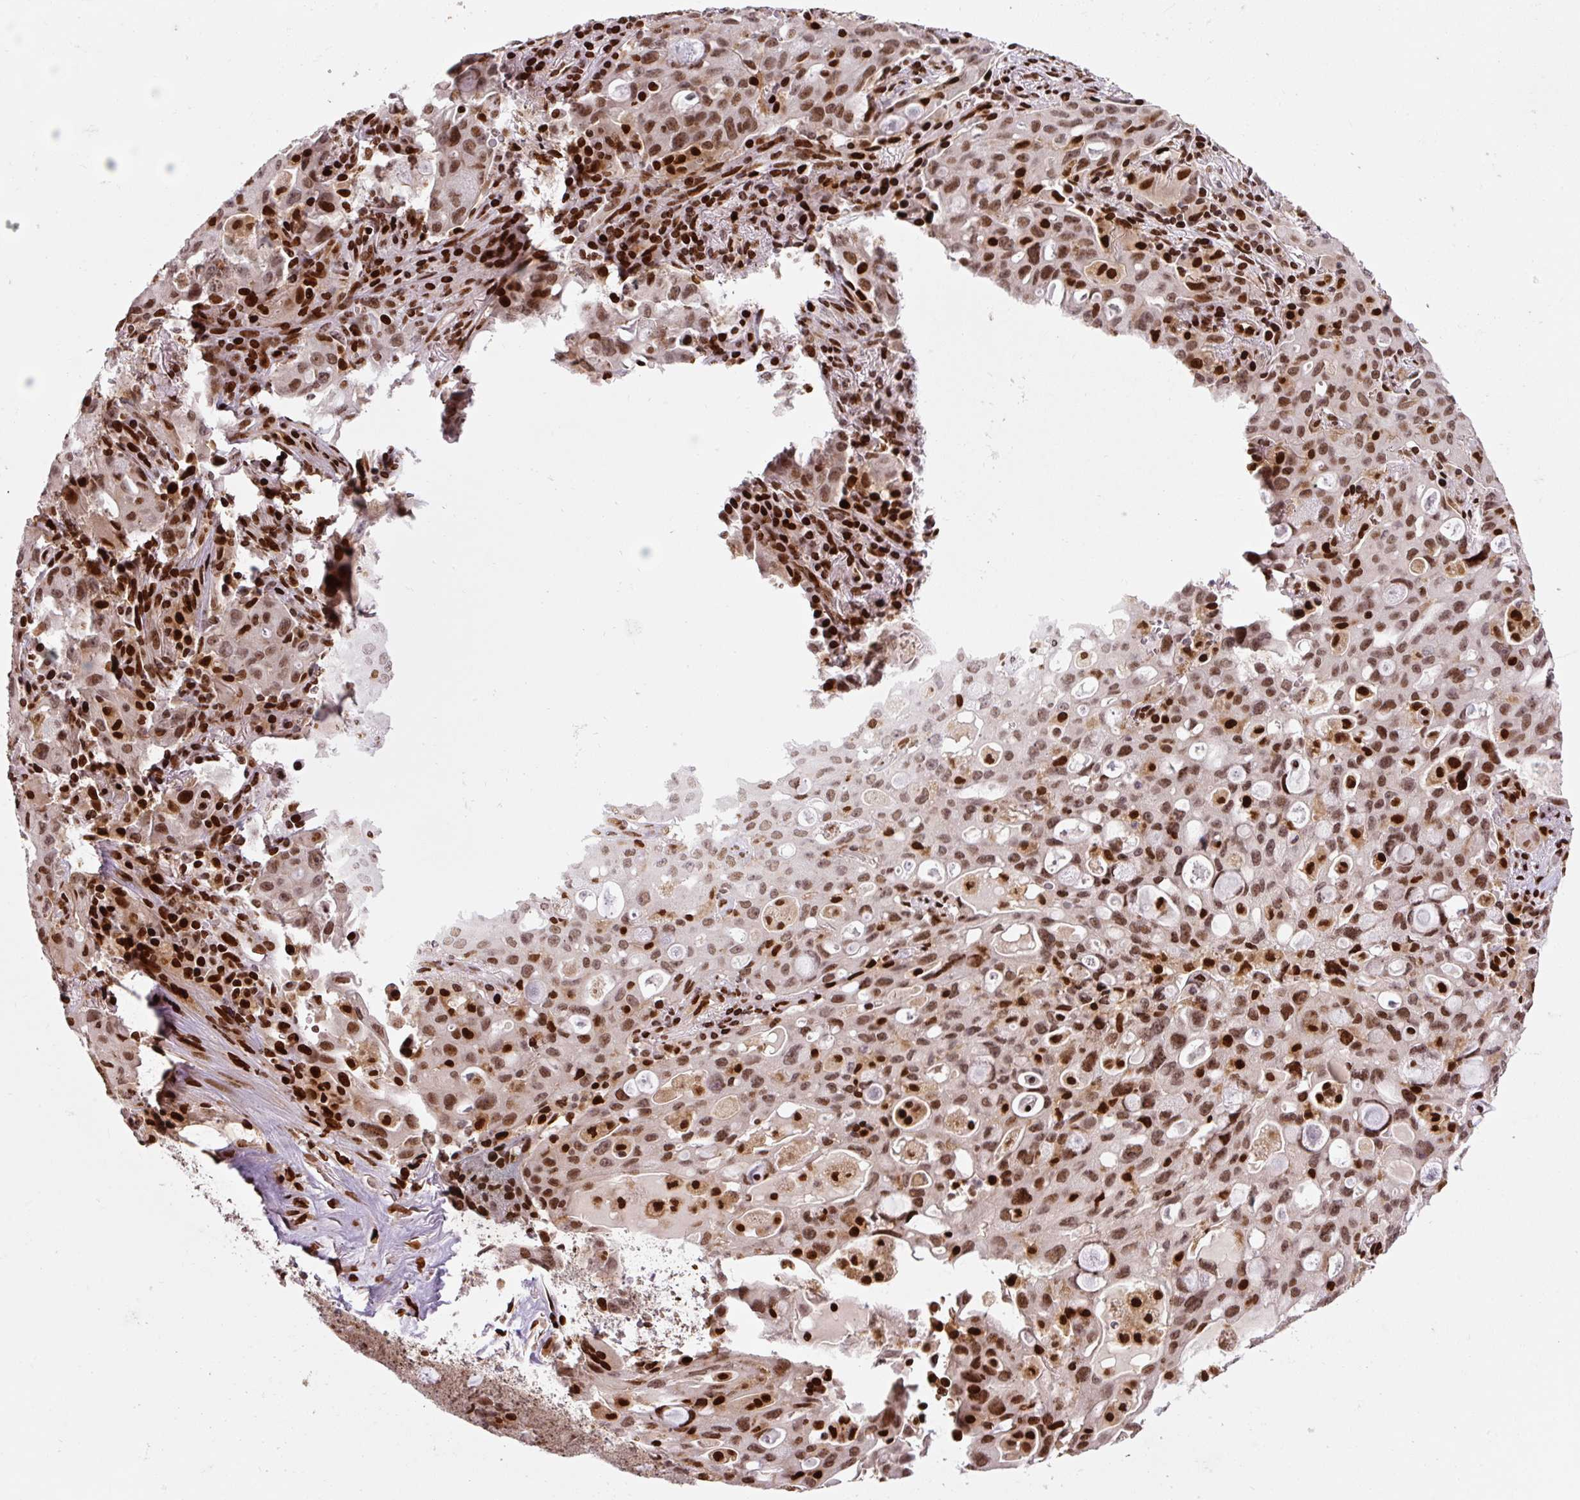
{"staining": {"intensity": "moderate", "quantity": ">75%", "location": "nuclear"}, "tissue": "lung cancer", "cell_type": "Tumor cells", "image_type": "cancer", "snomed": [{"axis": "morphology", "description": "Adenocarcinoma, NOS"}, {"axis": "topography", "description": "Lung"}], "caption": "A brown stain highlights moderate nuclear expression of a protein in lung adenocarcinoma tumor cells.", "gene": "PYDC2", "patient": {"sex": "female", "age": 44}}